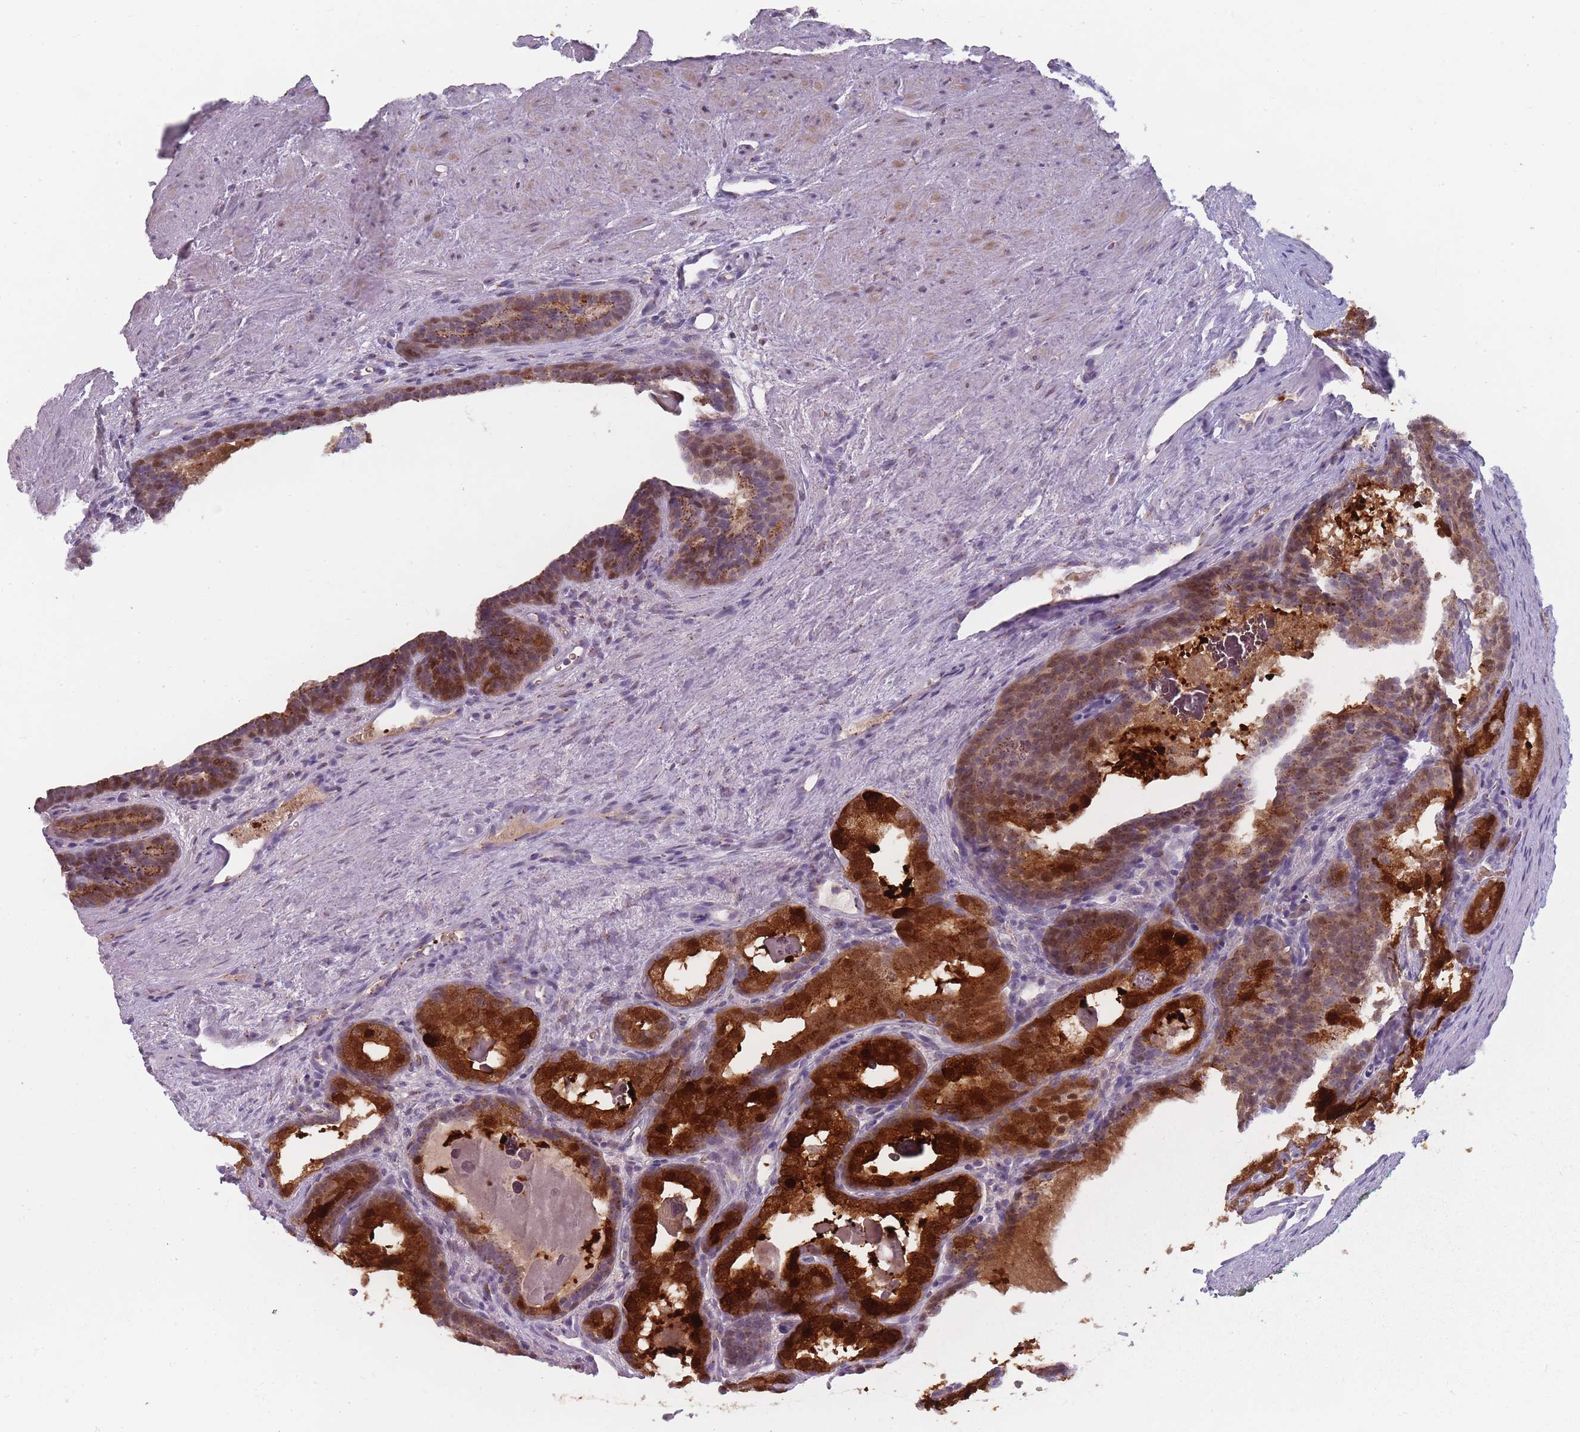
{"staining": {"intensity": "strong", "quantity": ">75%", "location": "cytoplasmic/membranous,nuclear"}, "tissue": "prostate cancer", "cell_type": "Tumor cells", "image_type": "cancer", "snomed": [{"axis": "morphology", "description": "Adenocarcinoma, High grade"}, {"axis": "topography", "description": "Prostate"}], "caption": "Immunohistochemistry image of human adenocarcinoma (high-grade) (prostate) stained for a protein (brown), which demonstrates high levels of strong cytoplasmic/membranous and nuclear expression in about >75% of tumor cells.", "gene": "MAN1B1", "patient": {"sex": "male", "age": 62}}